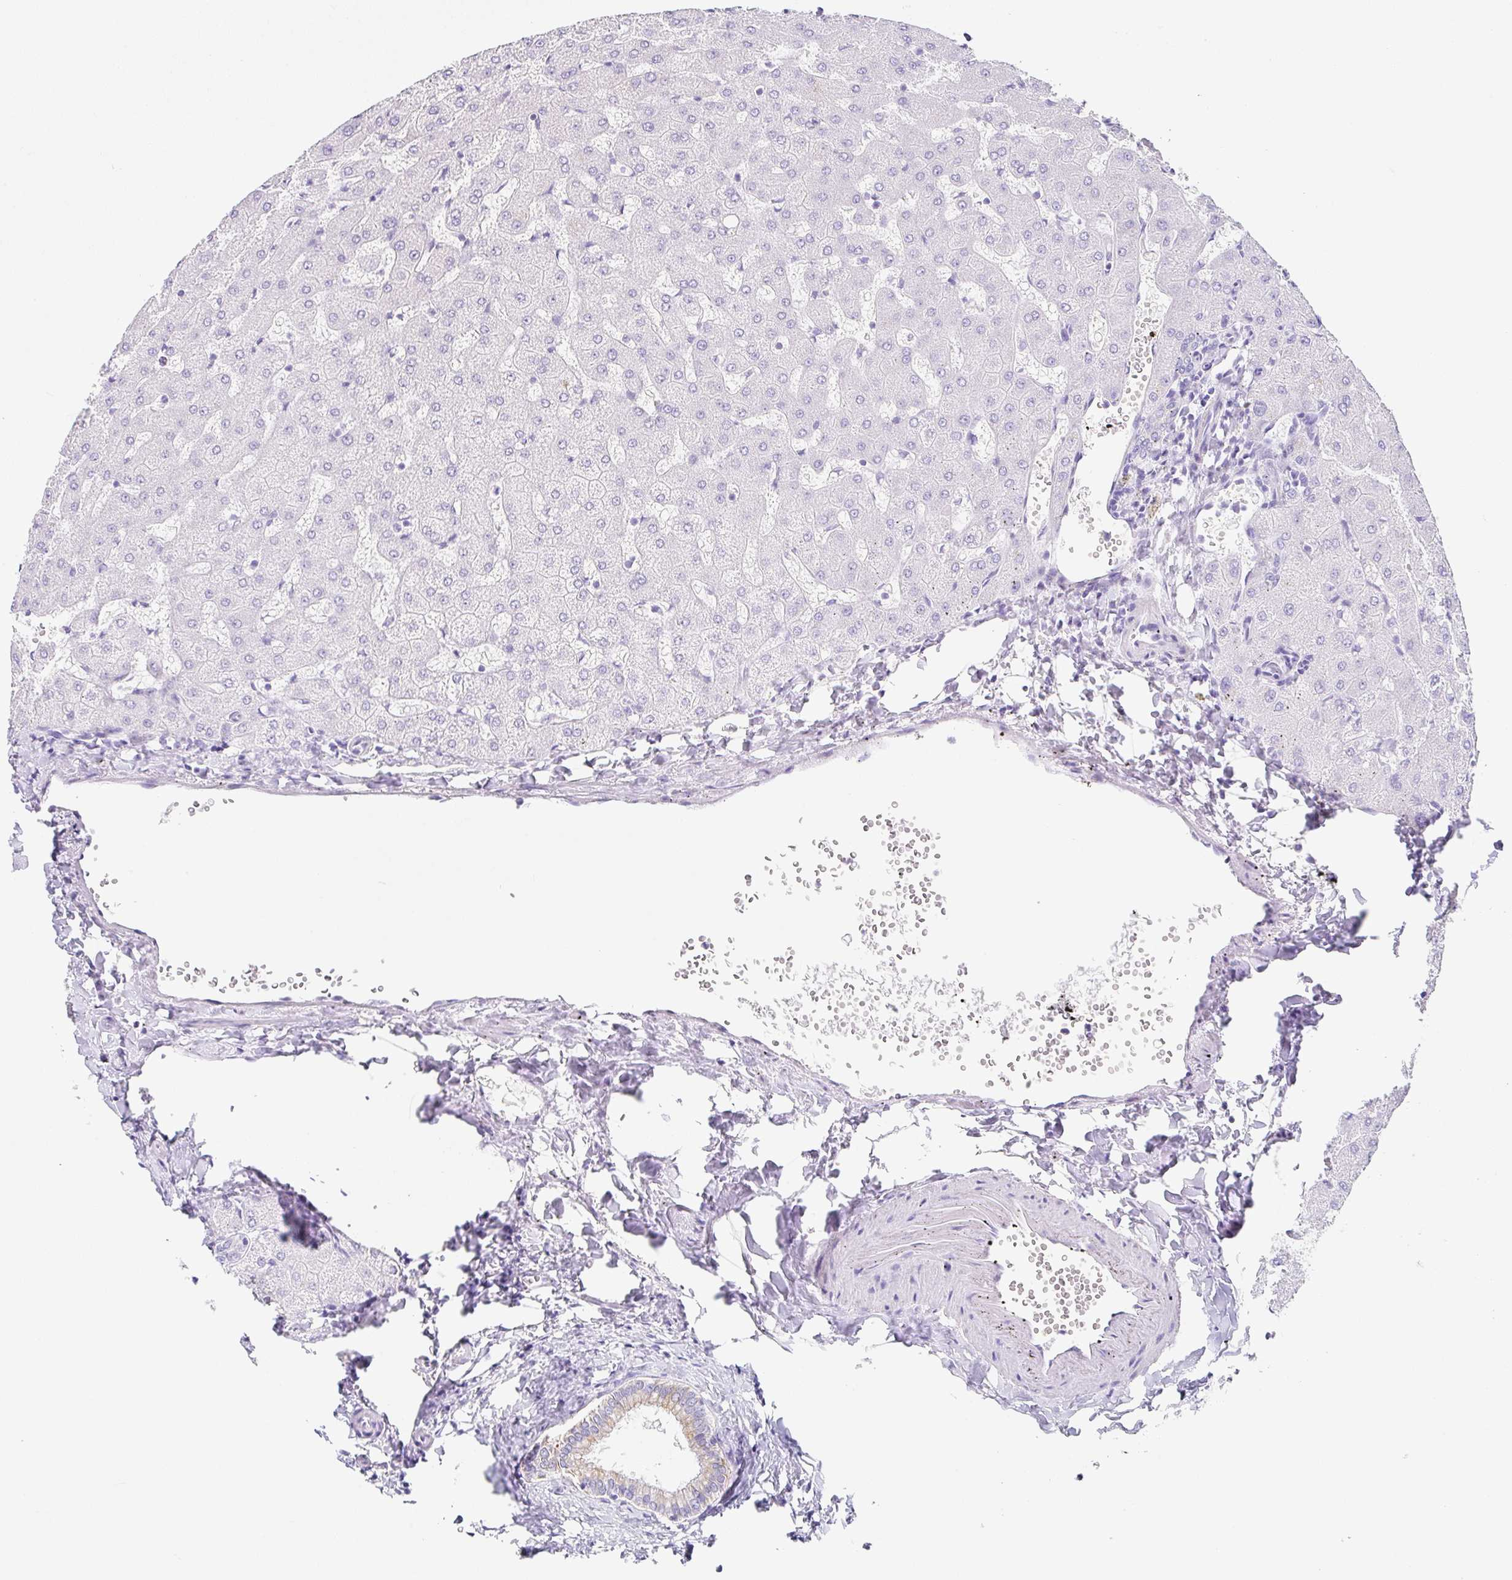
{"staining": {"intensity": "weak", "quantity": "25%-75%", "location": "cytoplasmic/membranous"}, "tissue": "liver", "cell_type": "Cholangiocytes", "image_type": "normal", "snomed": [{"axis": "morphology", "description": "Normal tissue, NOS"}, {"axis": "topography", "description": "Liver"}], "caption": "A histopathology image showing weak cytoplasmic/membranous positivity in approximately 25%-75% of cholangiocytes in normal liver, as visualized by brown immunohistochemical staining.", "gene": "CLDND2", "patient": {"sex": "female", "age": 63}}